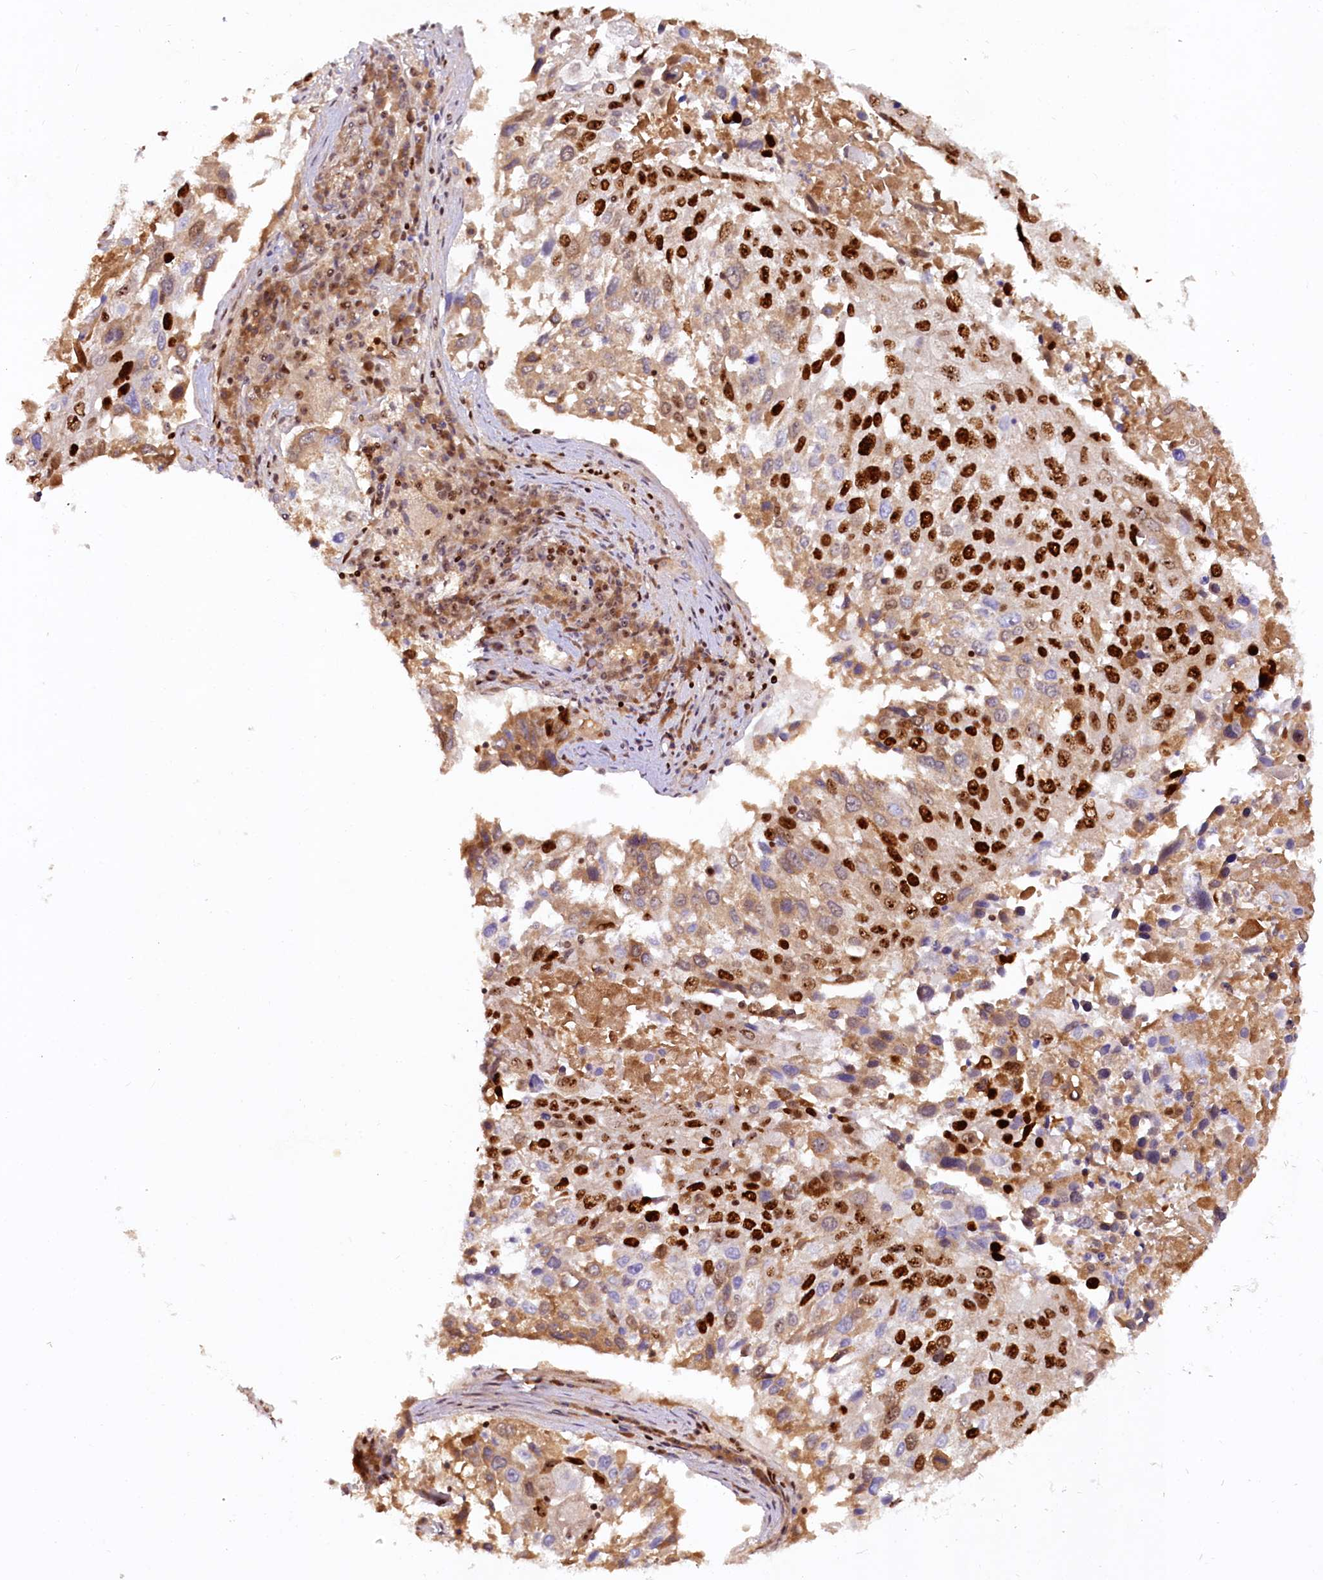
{"staining": {"intensity": "strong", "quantity": "25%-75%", "location": "cytoplasmic/membranous,nuclear"}, "tissue": "lung cancer", "cell_type": "Tumor cells", "image_type": "cancer", "snomed": [{"axis": "morphology", "description": "Squamous cell carcinoma, NOS"}, {"axis": "topography", "description": "Lung"}], "caption": "Brown immunohistochemical staining in lung squamous cell carcinoma shows strong cytoplasmic/membranous and nuclear staining in approximately 25%-75% of tumor cells.", "gene": "TCOF1", "patient": {"sex": "male", "age": 65}}